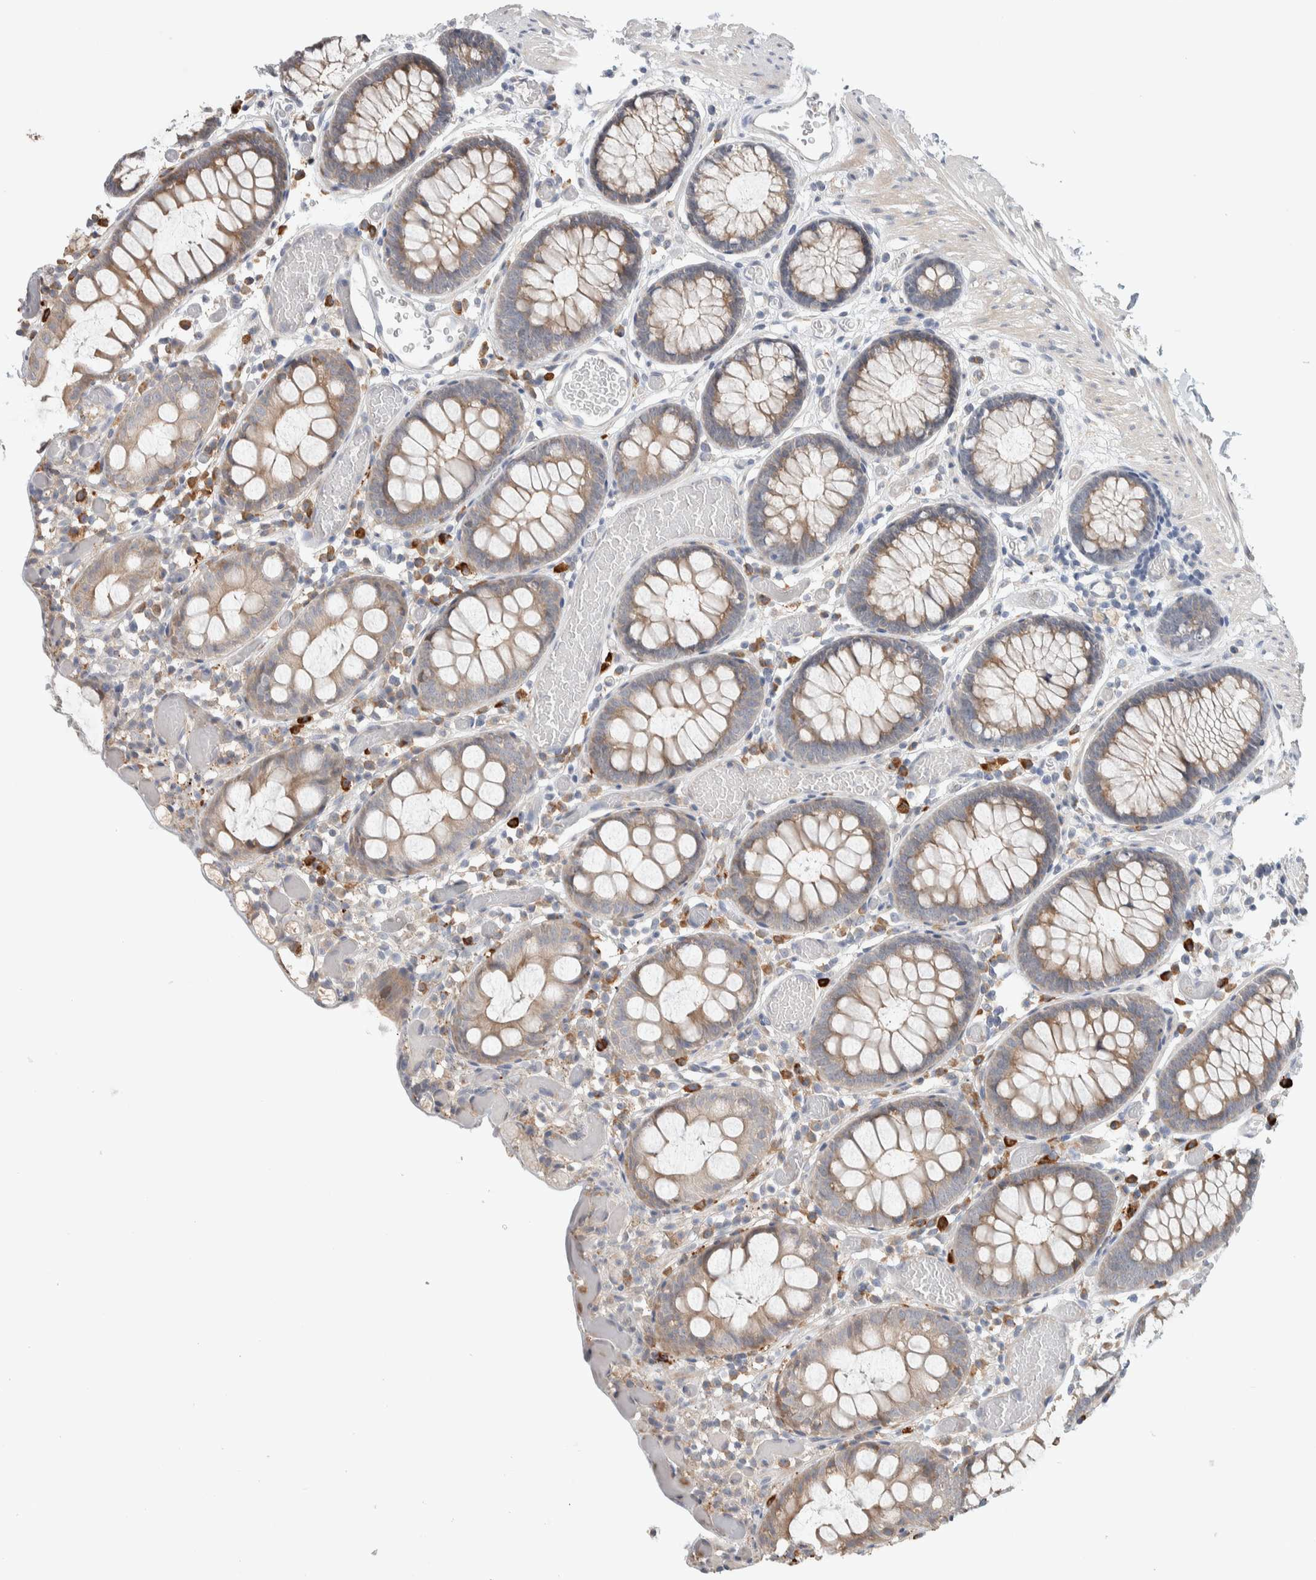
{"staining": {"intensity": "weak", "quantity": ">75%", "location": "cytoplasmic/membranous"}, "tissue": "colon", "cell_type": "Endothelial cells", "image_type": "normal", "snomed": [{"axis": "morphology", "description": "Normal tissue, NOS"}, {"axis": "topography", "description": "Colon"}], "caption": "Colon stained with DAB IHC shows low levels of weak cytoplasmic/membranous staining in about >75% of endothelial cells.", "gene": "ADCY8", "patient": {"sex": "male", "age": 14}}